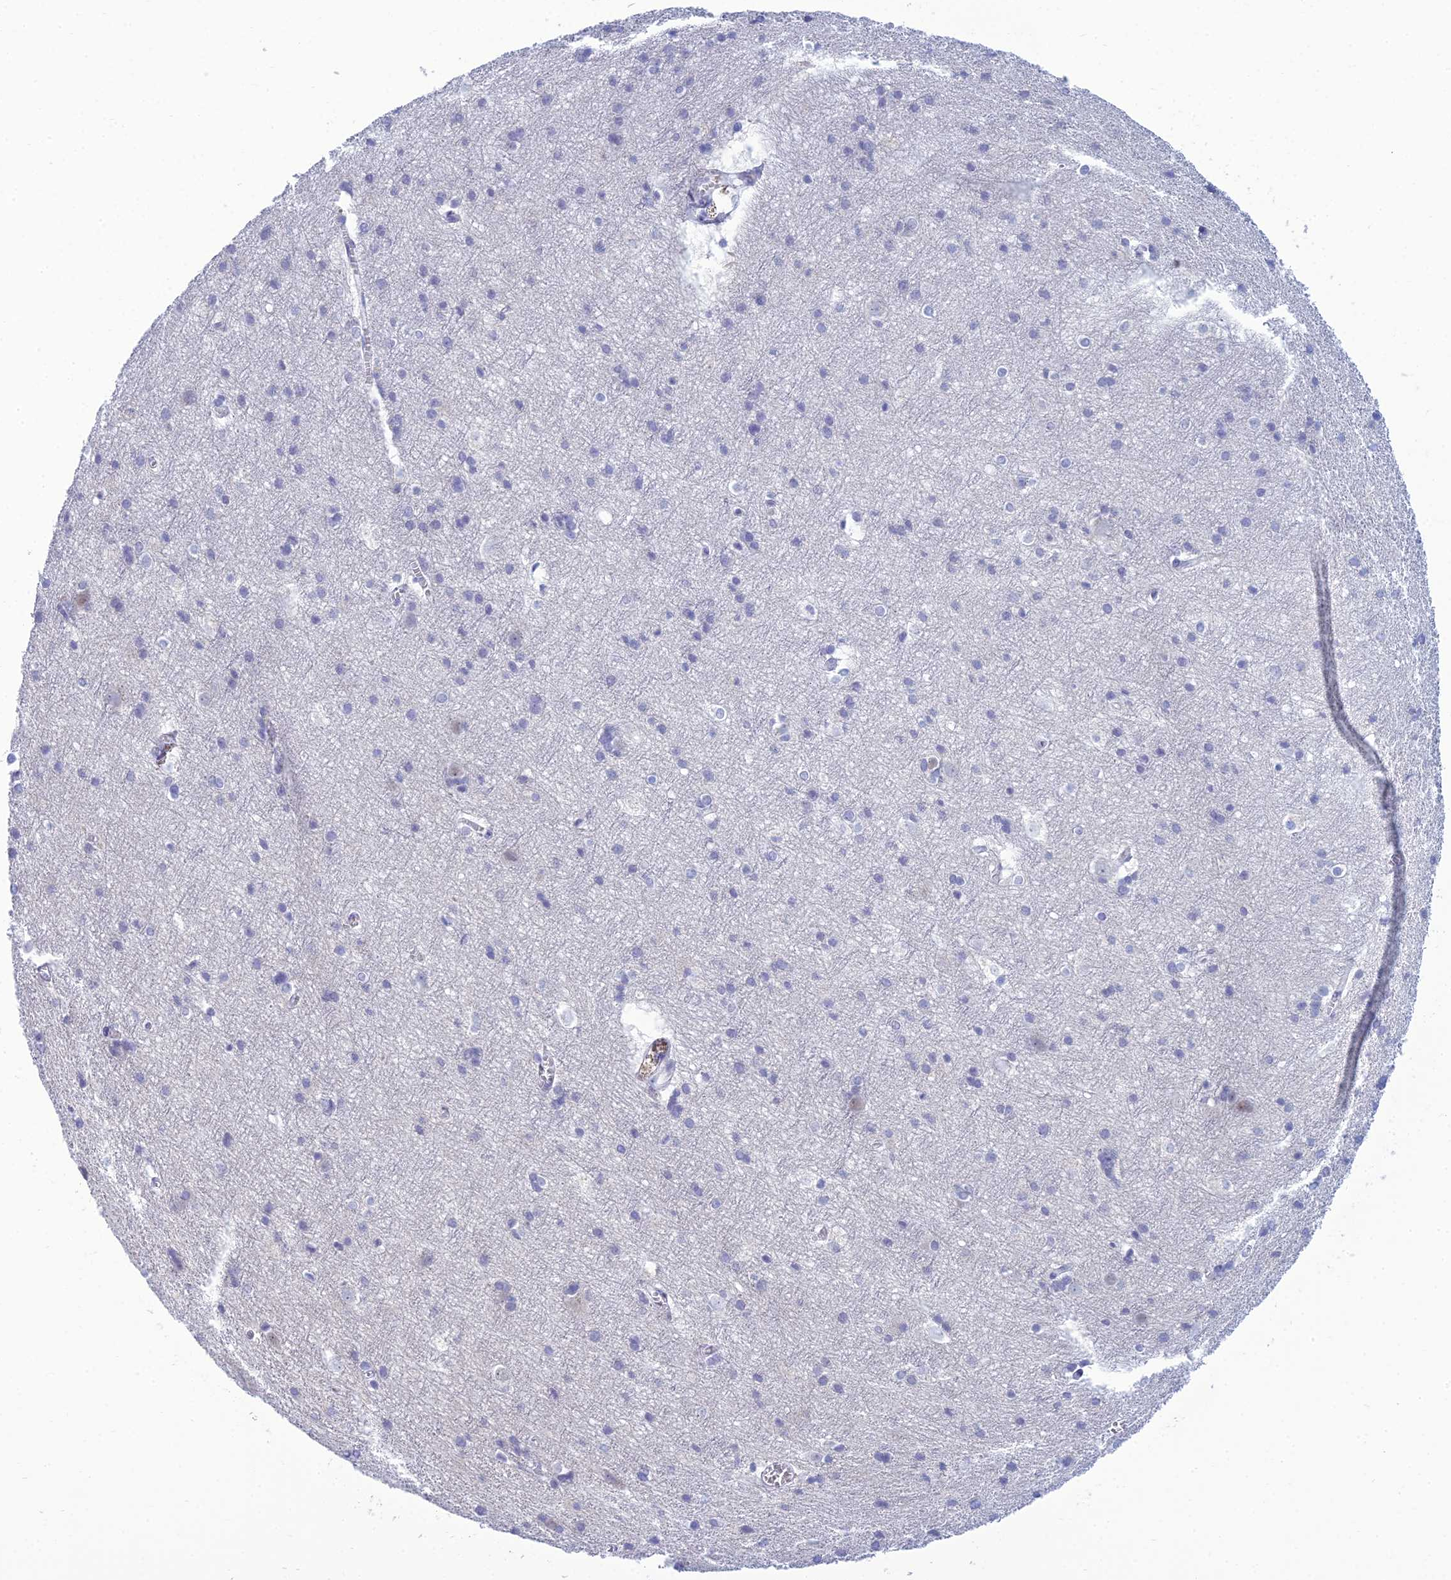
{"staining": {"intensity": "negative", "quantity": "none", "location": "none"}, "tissue": "cerebral cortex", "cell_type": "Endothelial cells", "image_type": "normal", "snomed": [{"axis": "morphology", "description": "Normal tissue, NOS"}, {"axis": "topography", "description": "Cerebral cortex"}], "caption": "Immunohistochemistry photomicrograph of benign cerebral cortex stained for a protein (brown), which shows no staining in endothelial cells. The staining was performed using DAB (3,3'-diaminobenzidine) to visualize the protein expression in brown, while the nuclei were stained in blue with hematoxylin (Magnification: 20x).", "gene": "MUC13", "patient": {"sex": "male", "age": 54}}